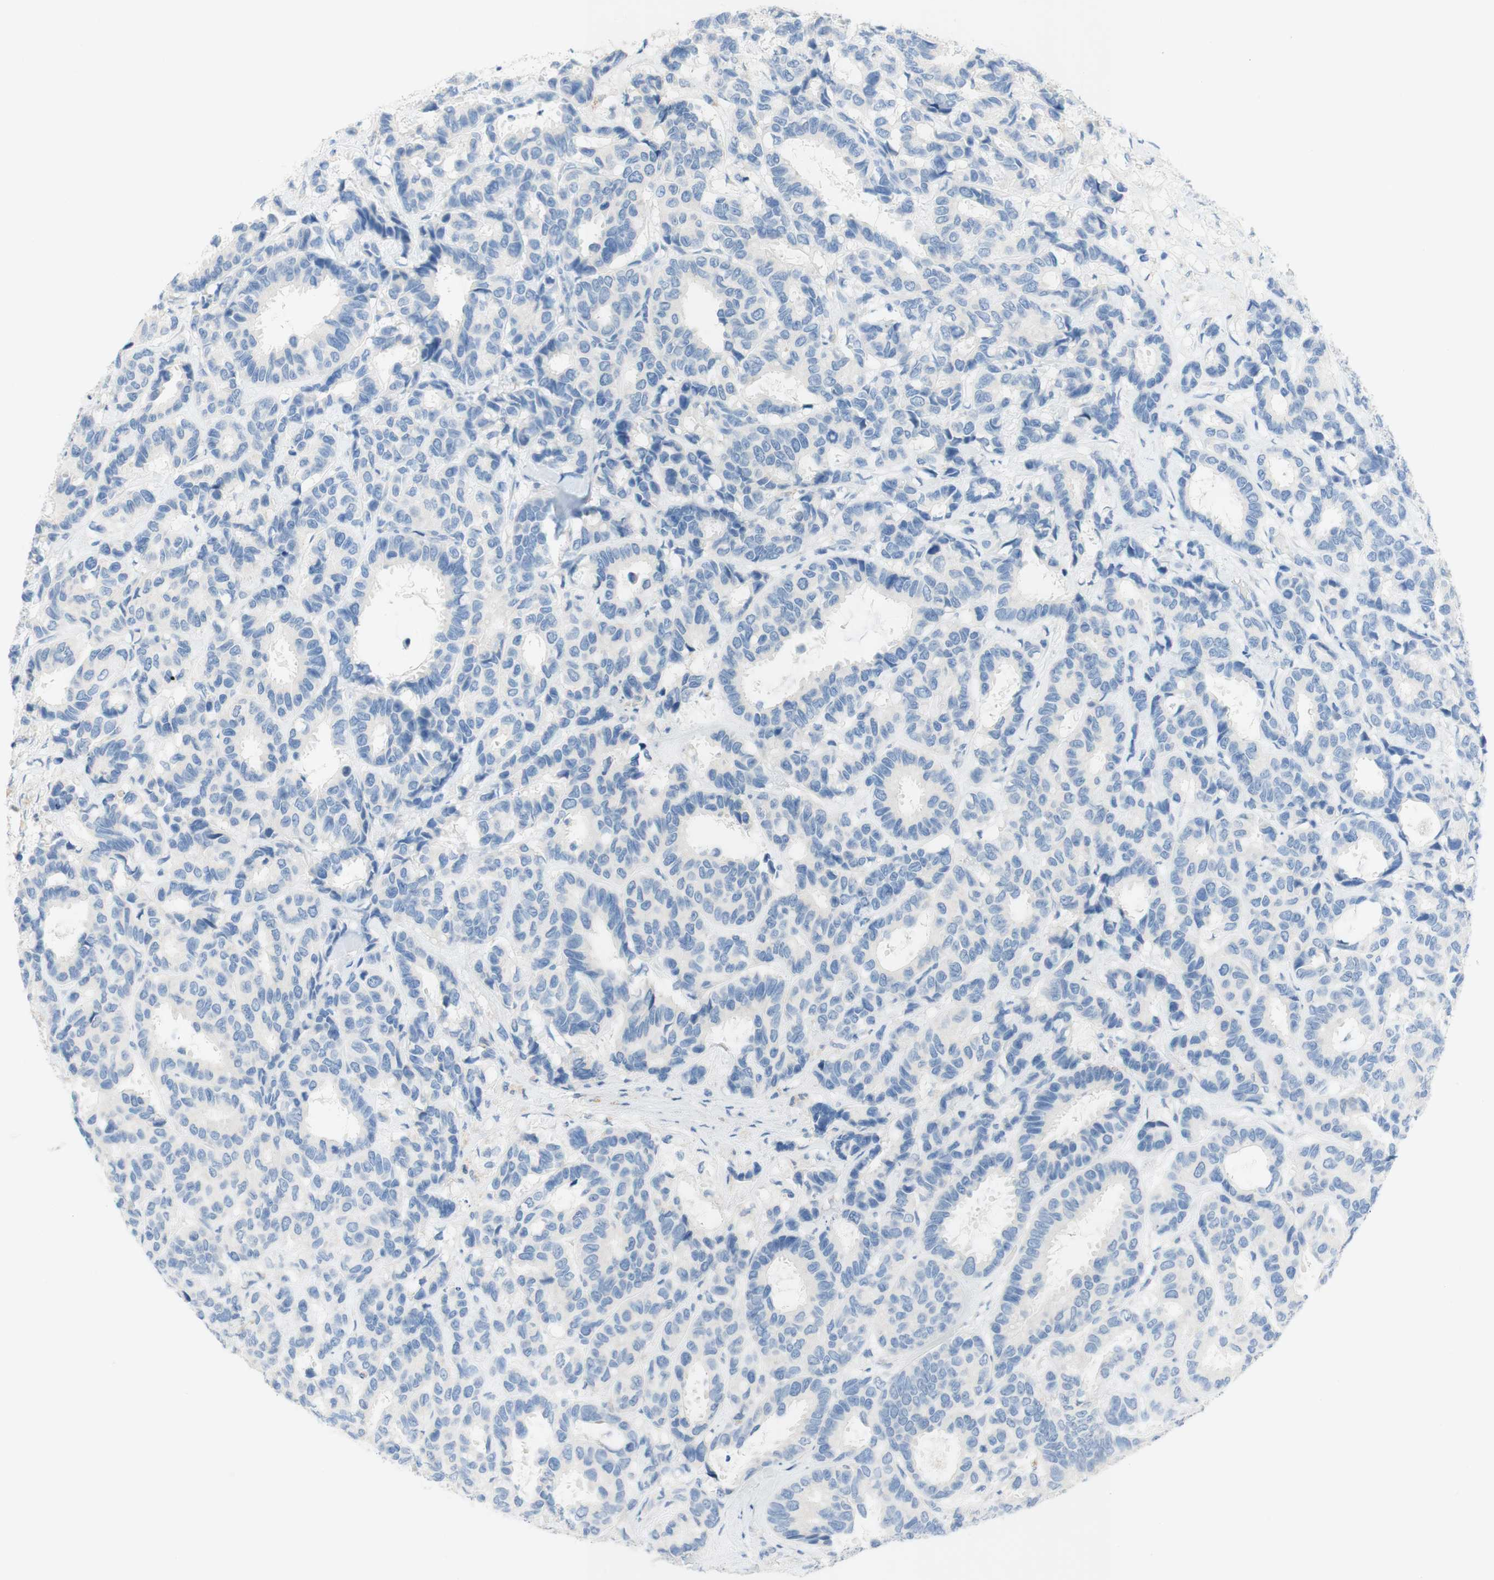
{"staining": {"intensity": "negative", "quantity": "none", "location": "none"}, "tissue": "breast cancer", "cell_type": "Tumor cells", "image_type": "cancer", "snomed": [{"axis": "morphology", "description": "Duct carcinoma"}, {"axis": "topography", "description": "Breast"}], "caption": "Breast cancer stained for a protein using IHC reveals no expression tumor cells.", "gene": "POLR2J3", "patient": {"sex": "female", "age": 87}}